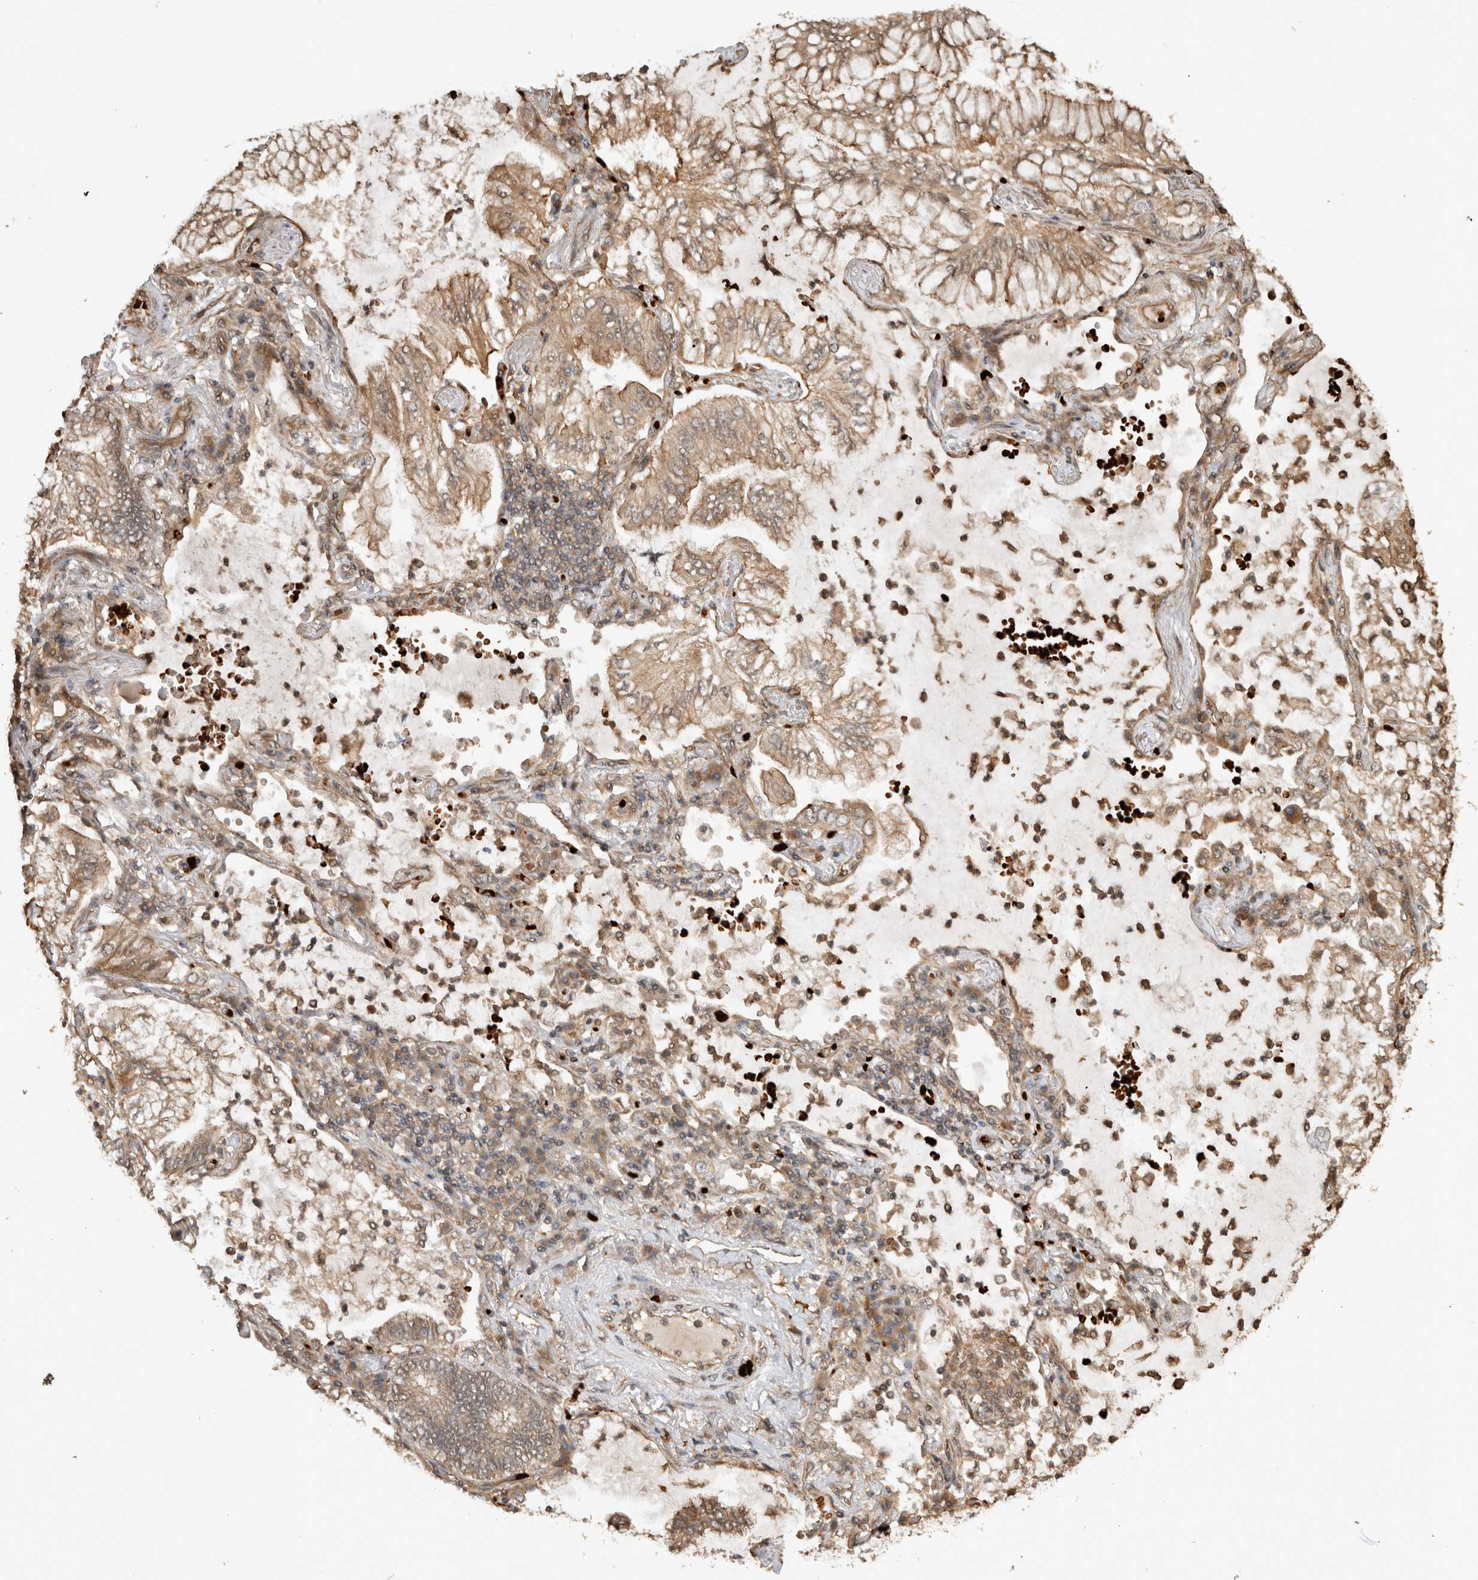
{"staining": {"intensity": "moderate", "quantity": ">75%", "location": "cytoplasmic/membranous"}, "tissue": "lung cancer", "cell_type": "Tumor cells", "image_type": "cancer", "snomed": [{"axis": "morphology", "description": "Adenocarcinoma, NOS"}, {"axis": "topography", "description": "Lung"}], "caption": "Protein staining shows moderate cytoplasmic/membranous staining in about >75% of tumor cells in lung cancer.", "gene": "OTUD6B", "patient": {"sex": "female", "age": 70}}